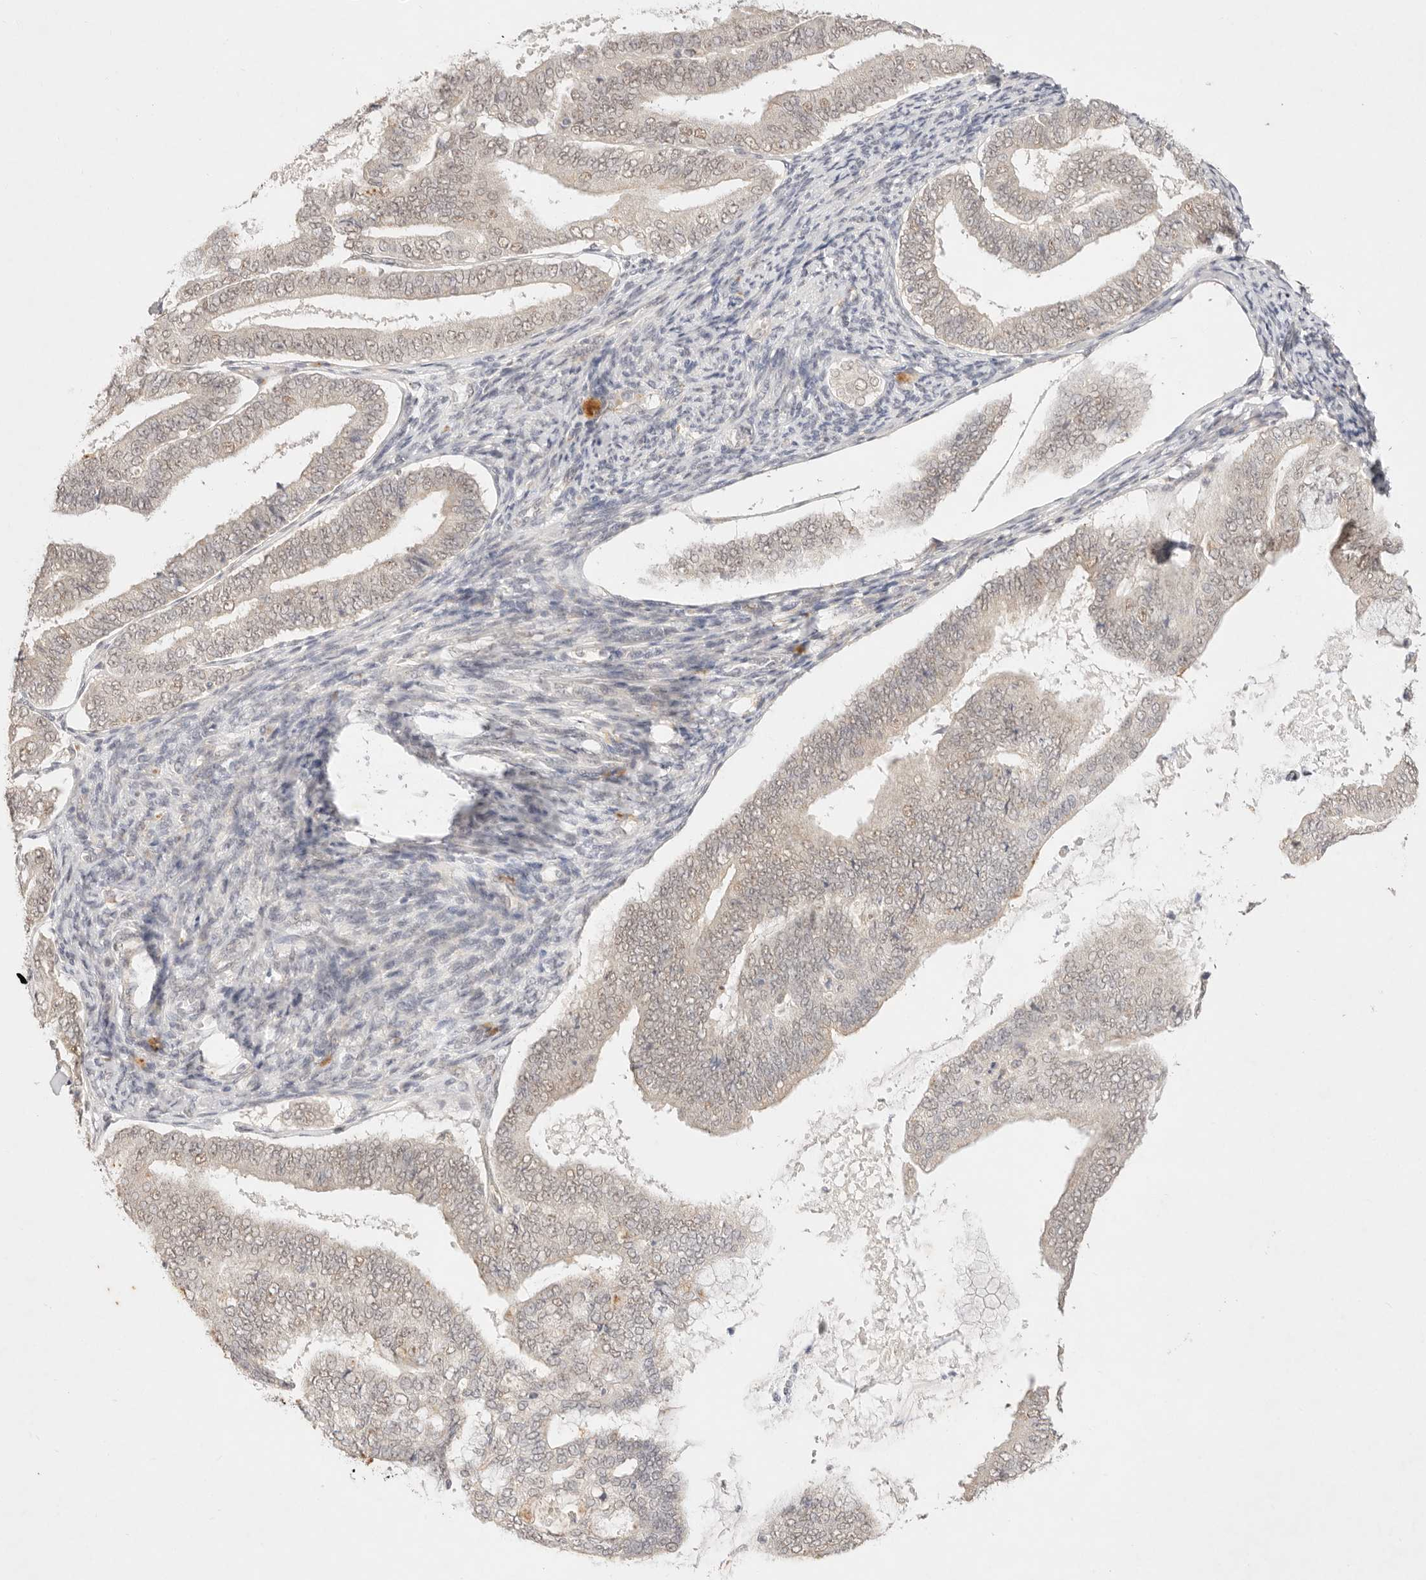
{"staining": {"intensity": "negative", "quantity": "none", "location": "none"}, "tissue": "endometrial cancer", "cell_type": "Tumor cells", "image_type": "cancer", "snomed": [{"axis": "morphology", "description": "Adenocarcinoma, NOS"}, {"axis": "topography", "description": "Endometrium"}], "caption": "Protein analysis of adenocarcinoma (endometrial) exhibits no significant positivity in tumor cells.", "gene": "GPR156", "patient": {"sex": "female", "age": 63}}